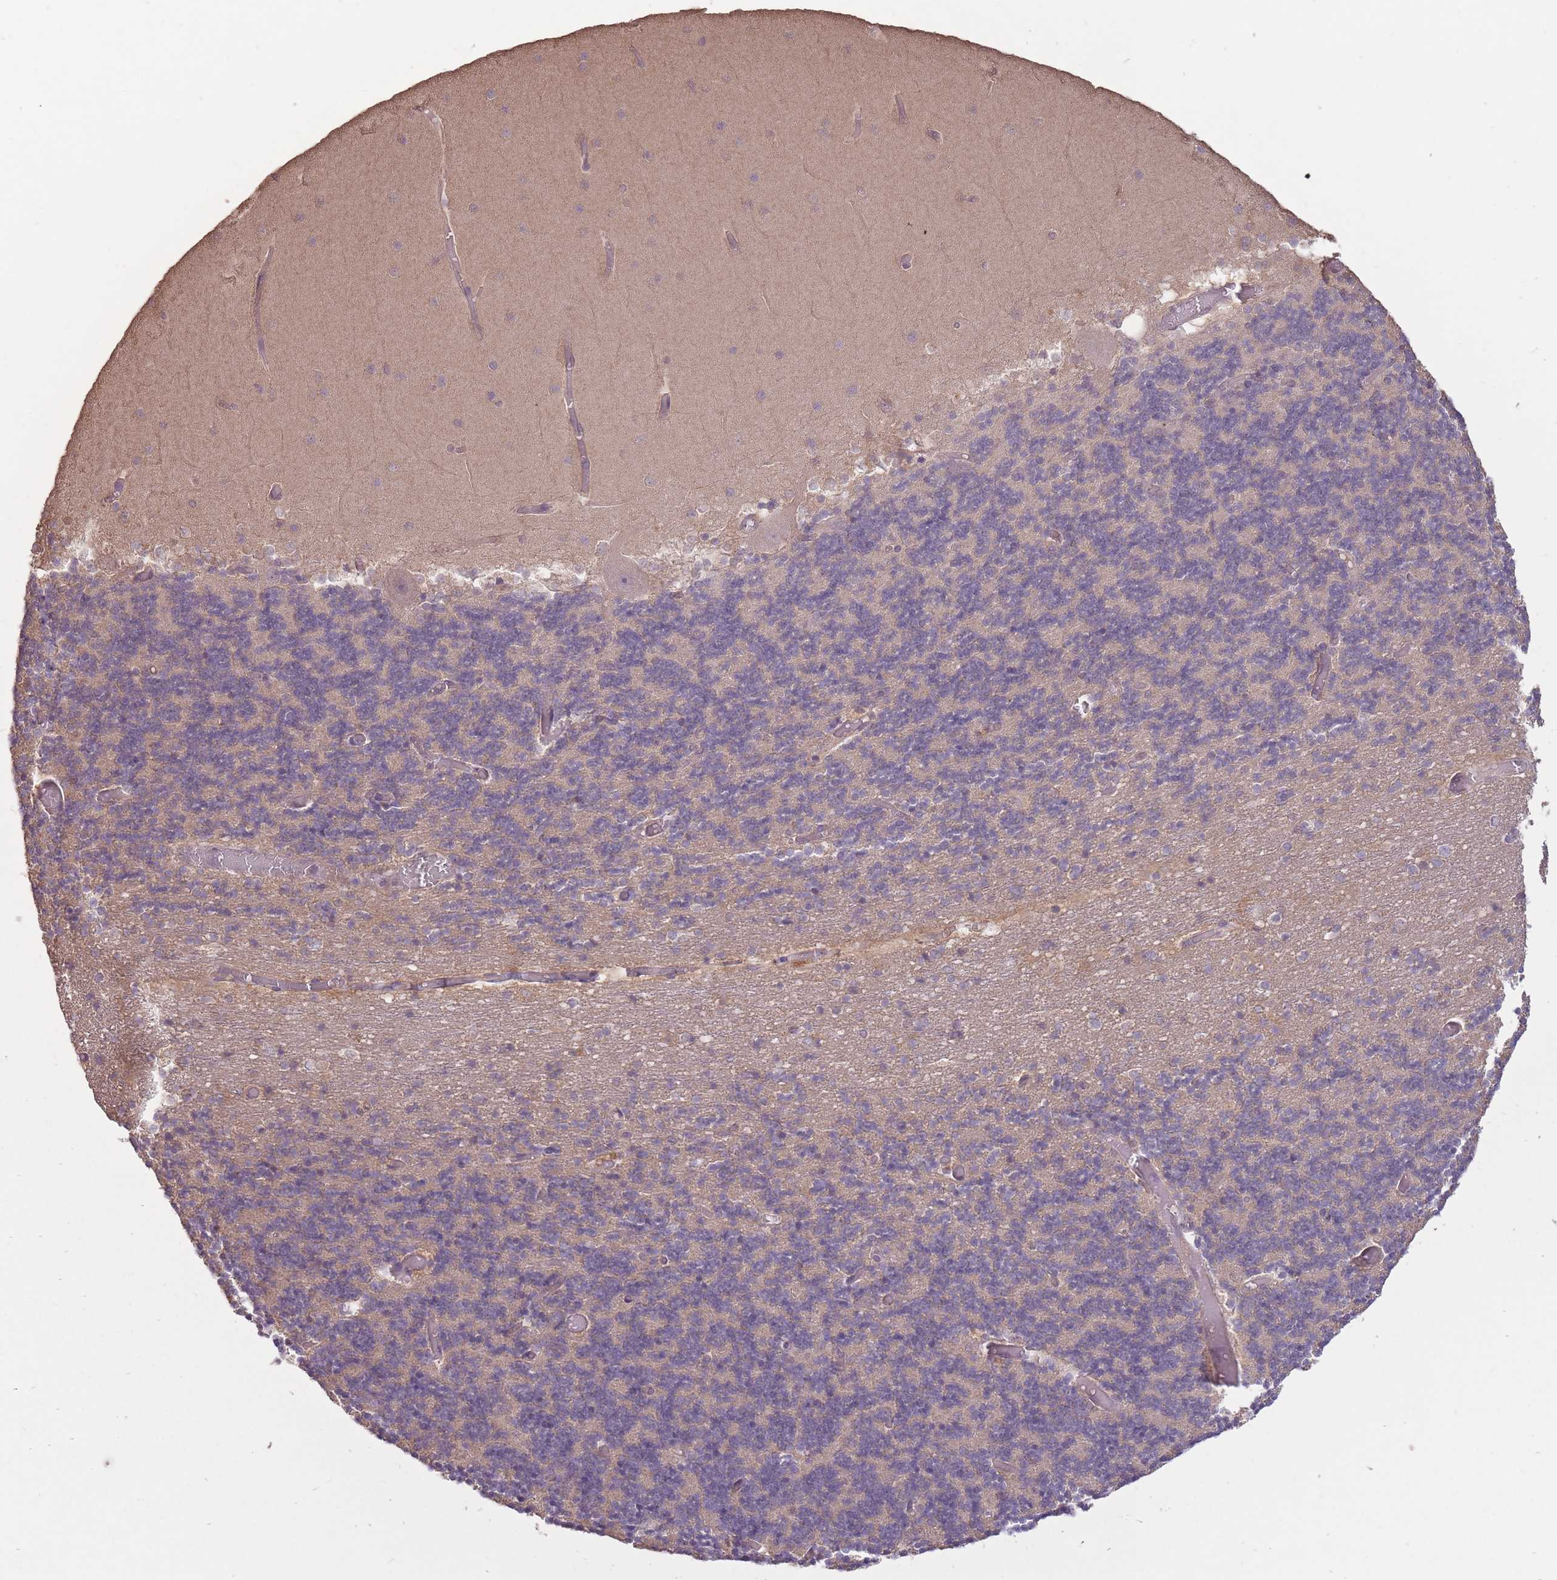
{"staining": {"intensity": "weak", "quantity": "25%-75%", "location": "cytoplasmic/membranous"}, "tissue": "cerebellum", "cell_type": "Cells in granular layer", "image_type": "normal", "snomed": [{"axis": "morphology", "description": "Normal tissue, NOS"}, {"axis": "topography", "description": "Cerebellum"}], "caption": "Cerebellum stained for a protein displays weak cytoplasmic/membranous positivity in cells in granular layer. (DAB (3,3'-diaminobenzidine) = brown stain, brightfield microscopy at high magnification).", "gene": "LRATD2", "patient": {"sex": "female", "age": 28}}